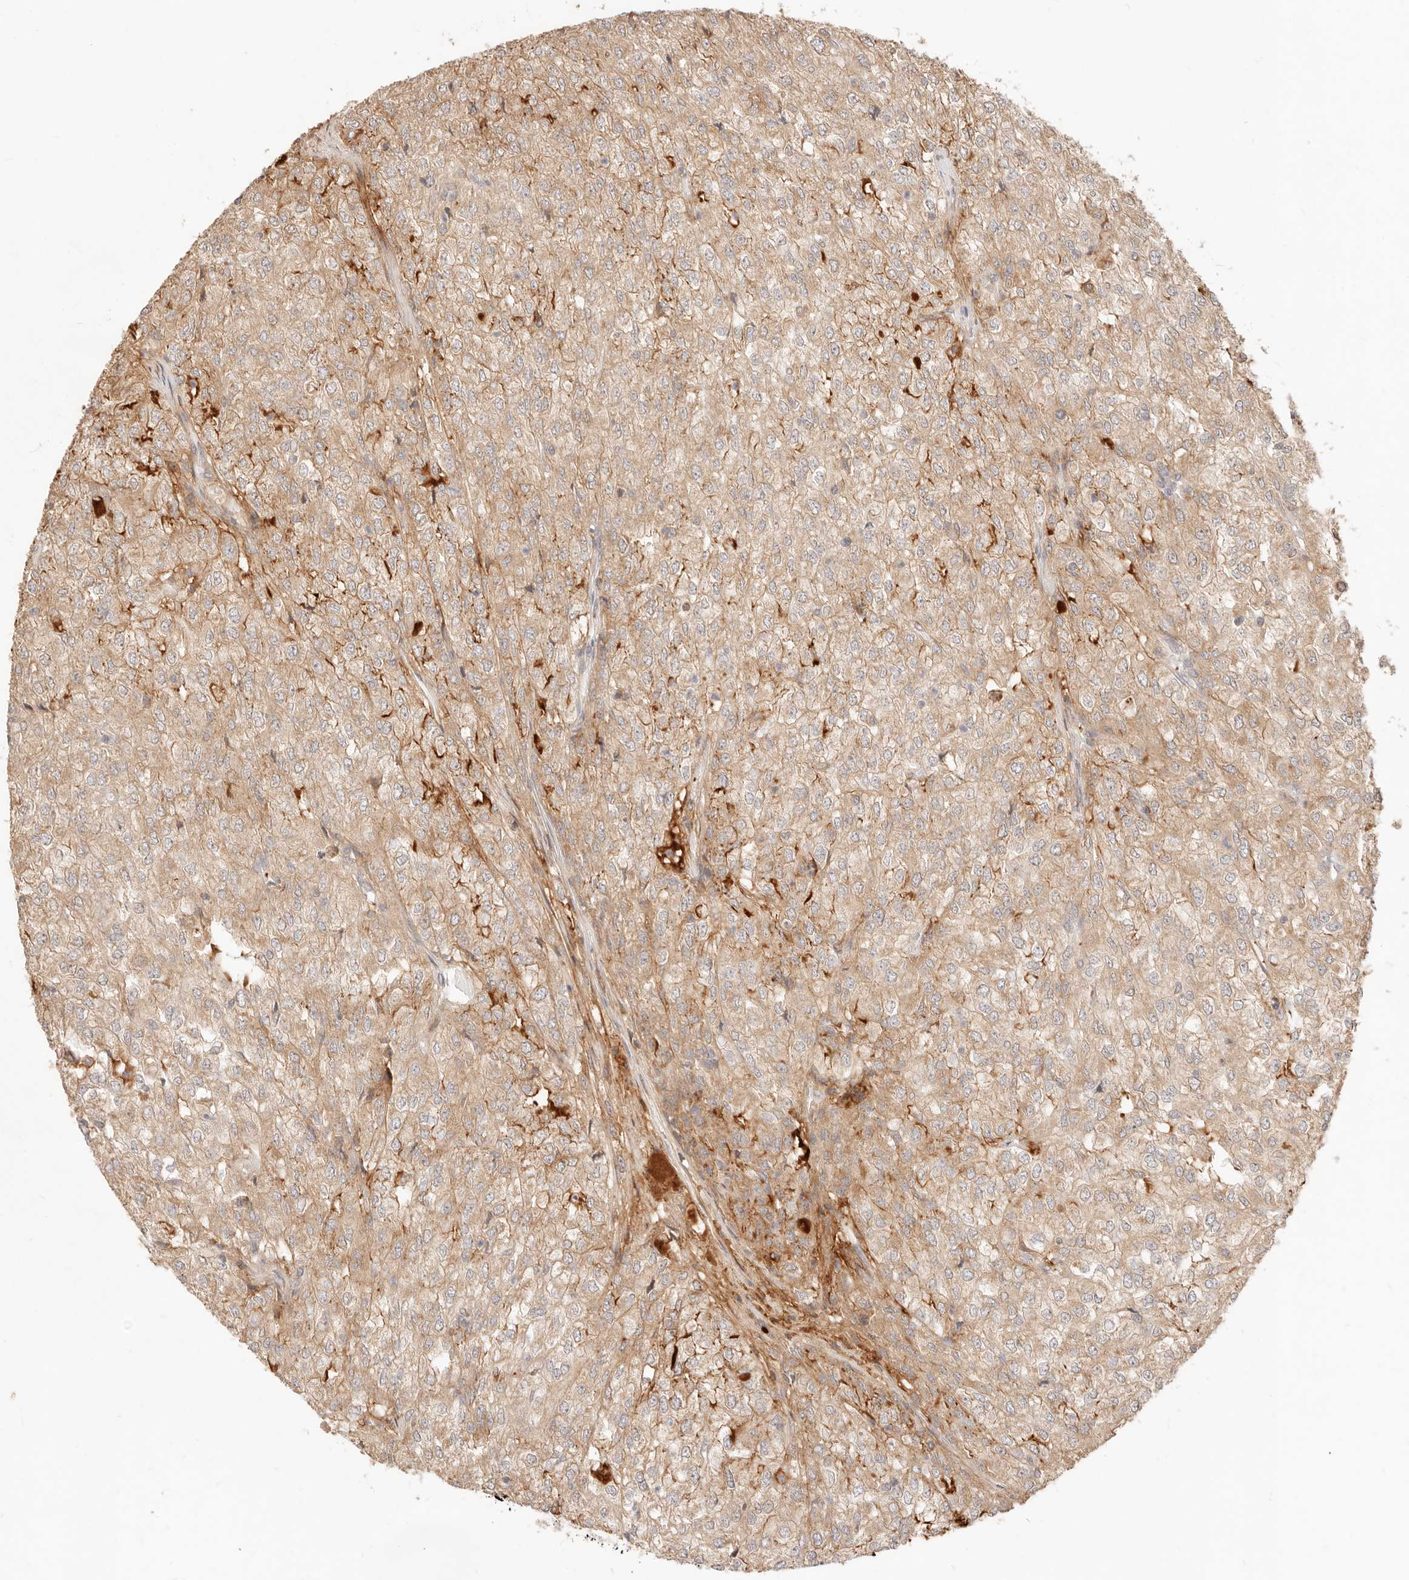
{"staining": {"intensity": "moderate", "quantity": ">75%", "location": "cytoplasmic/membranous"}, "tissue": "renal cancer", "cell_type": "Tumor cells", "image_type": "cancer", "snomed": [{"axis": "morphology", "description": "Adenocarcinoma, NOS"}, {"axis": "topography", "description": "Kidney"}], "caption": "A medium amount of moderate cytoplasmic/membranous expression is identified in about >75% of tumor cells in renal cancer tissue.", "gene": "UBXN10", "patient": {"sex": "female", "age": 54}}